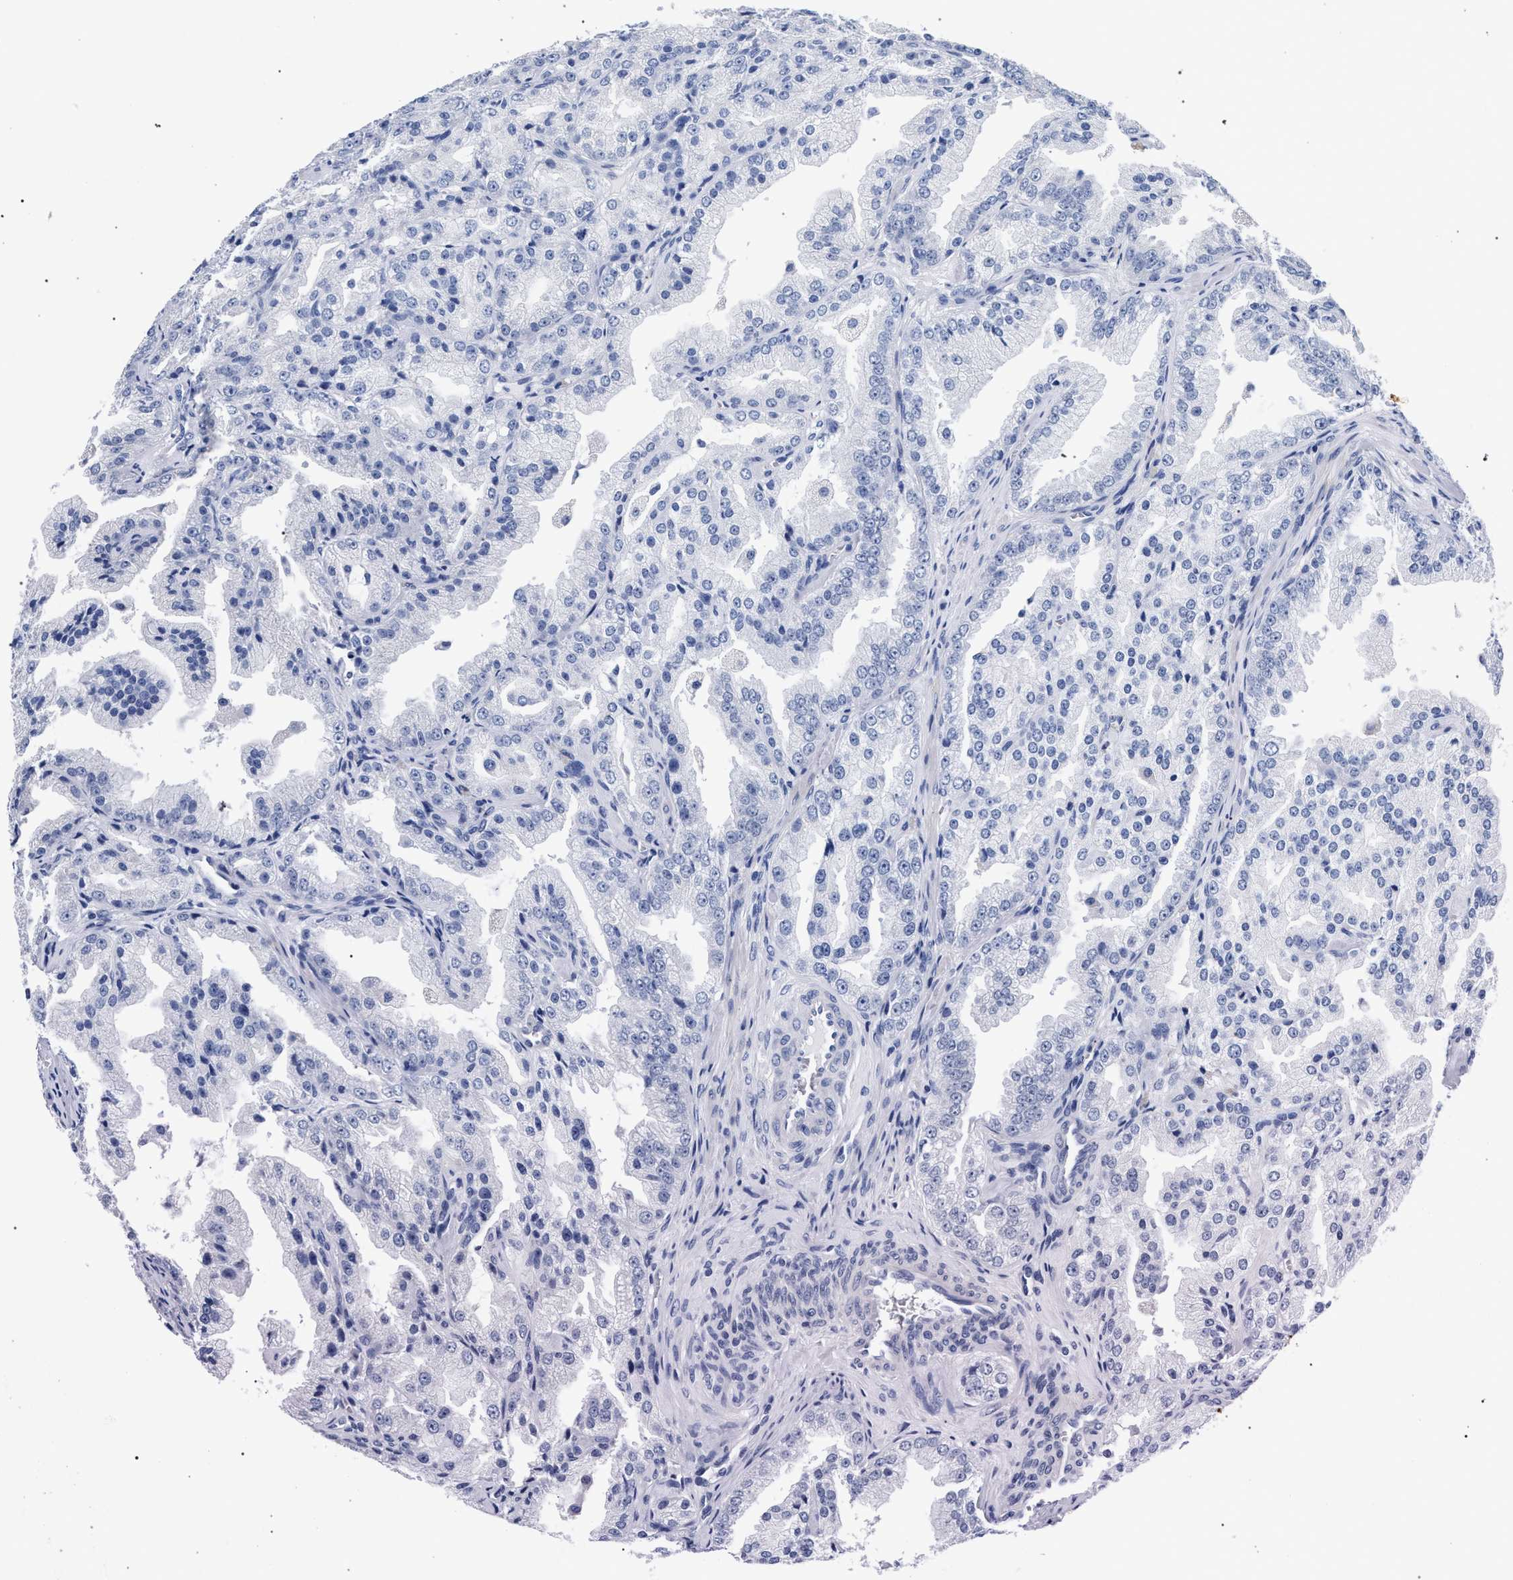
{"staining": {"intensity": "negative", "quantity": "none", "location": "none"}, "tissue": "prostate cancer", "cell_type": "Tumor cells", "image_type": "cancer", "snomed": [{"axis": "morphology", "description": "Adenocarcinoma, High grade"}, {"axis": "topography", "description": "Prostate"}], "caption": "Tumor cells are negative for protein expression in human prostate adenocarcinoma (high-grade).", "gene": "AKAP4", "patient": {"sex": "male", "age": 61}}